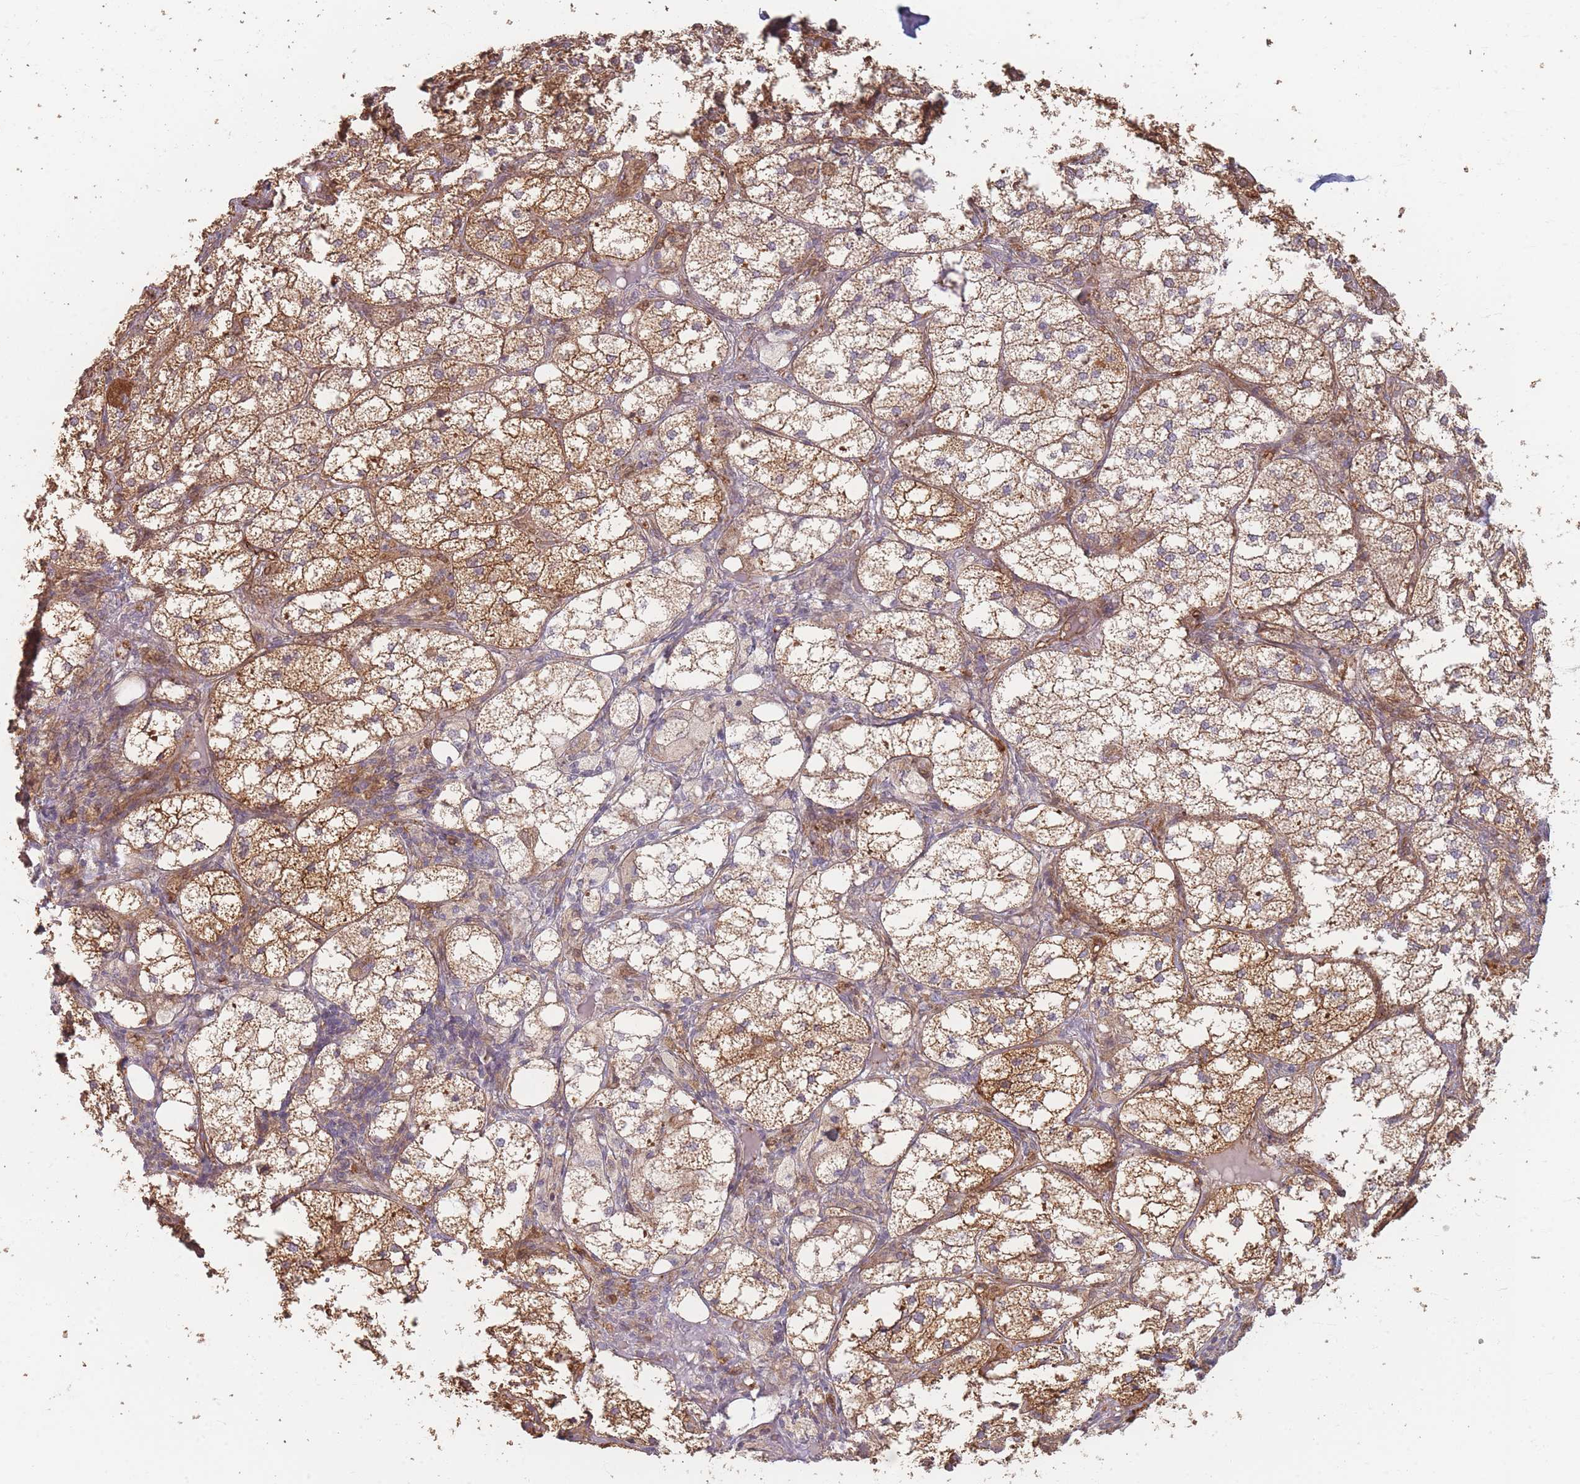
{"staining": {"intensity": "strong", "quantity": "25%-75%", "location": "cytoplasmic/membranous"}, "tissue": "adrenal gland", "cell_type": "Glandular cells", "image_type": "normal", "snomed": [{"axis": "morphology", "description": "Normal tissue, NOS"}, {"axis": "topography", "description": "Adrenal gland"}], "caption": "Immunohistochemical staining of benign human adrenal gland exhibits strong cytoplasmic/membranous protein positivity in approximately 25%-75% of glandular cells.", "gene": "MRPS6", "patient": {"sex": "female", "age": 61}}